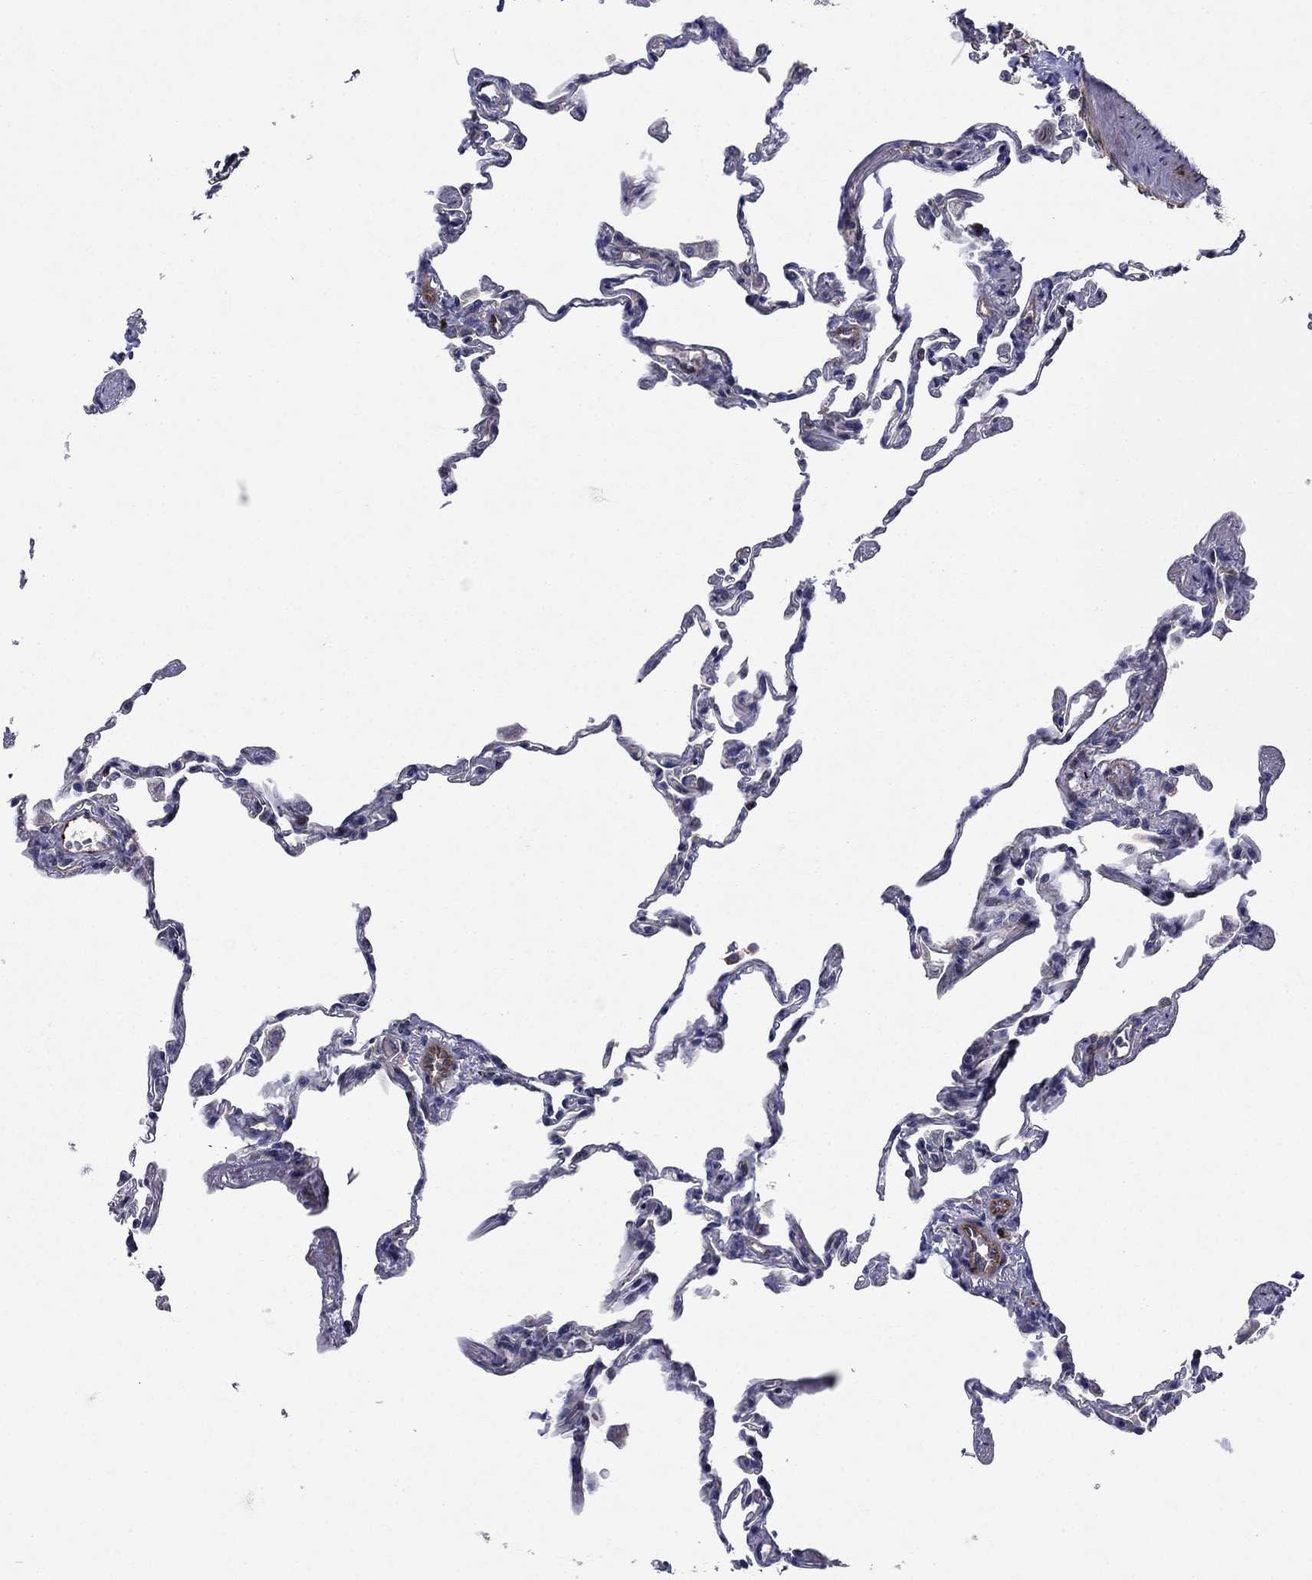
{"staining": {"intensity": "negative", "quantity": "none", "location": "none"}, "tissue": "lung", "cell_type": "Alveolar cells", "image_type": "normal", "snomed": [{"axis": "morphology", "description": "Normal tissue, NOS"}, {"axis": "topography", "description": "Lung"}], "caption": "Alveolar cells show no significant protein positivity in normal lung. (Immunohistochemistry, brightfield microscopy, high magnification).", "gene": "SLC7A1", "patient": {"sex": "female", "age": 57}}